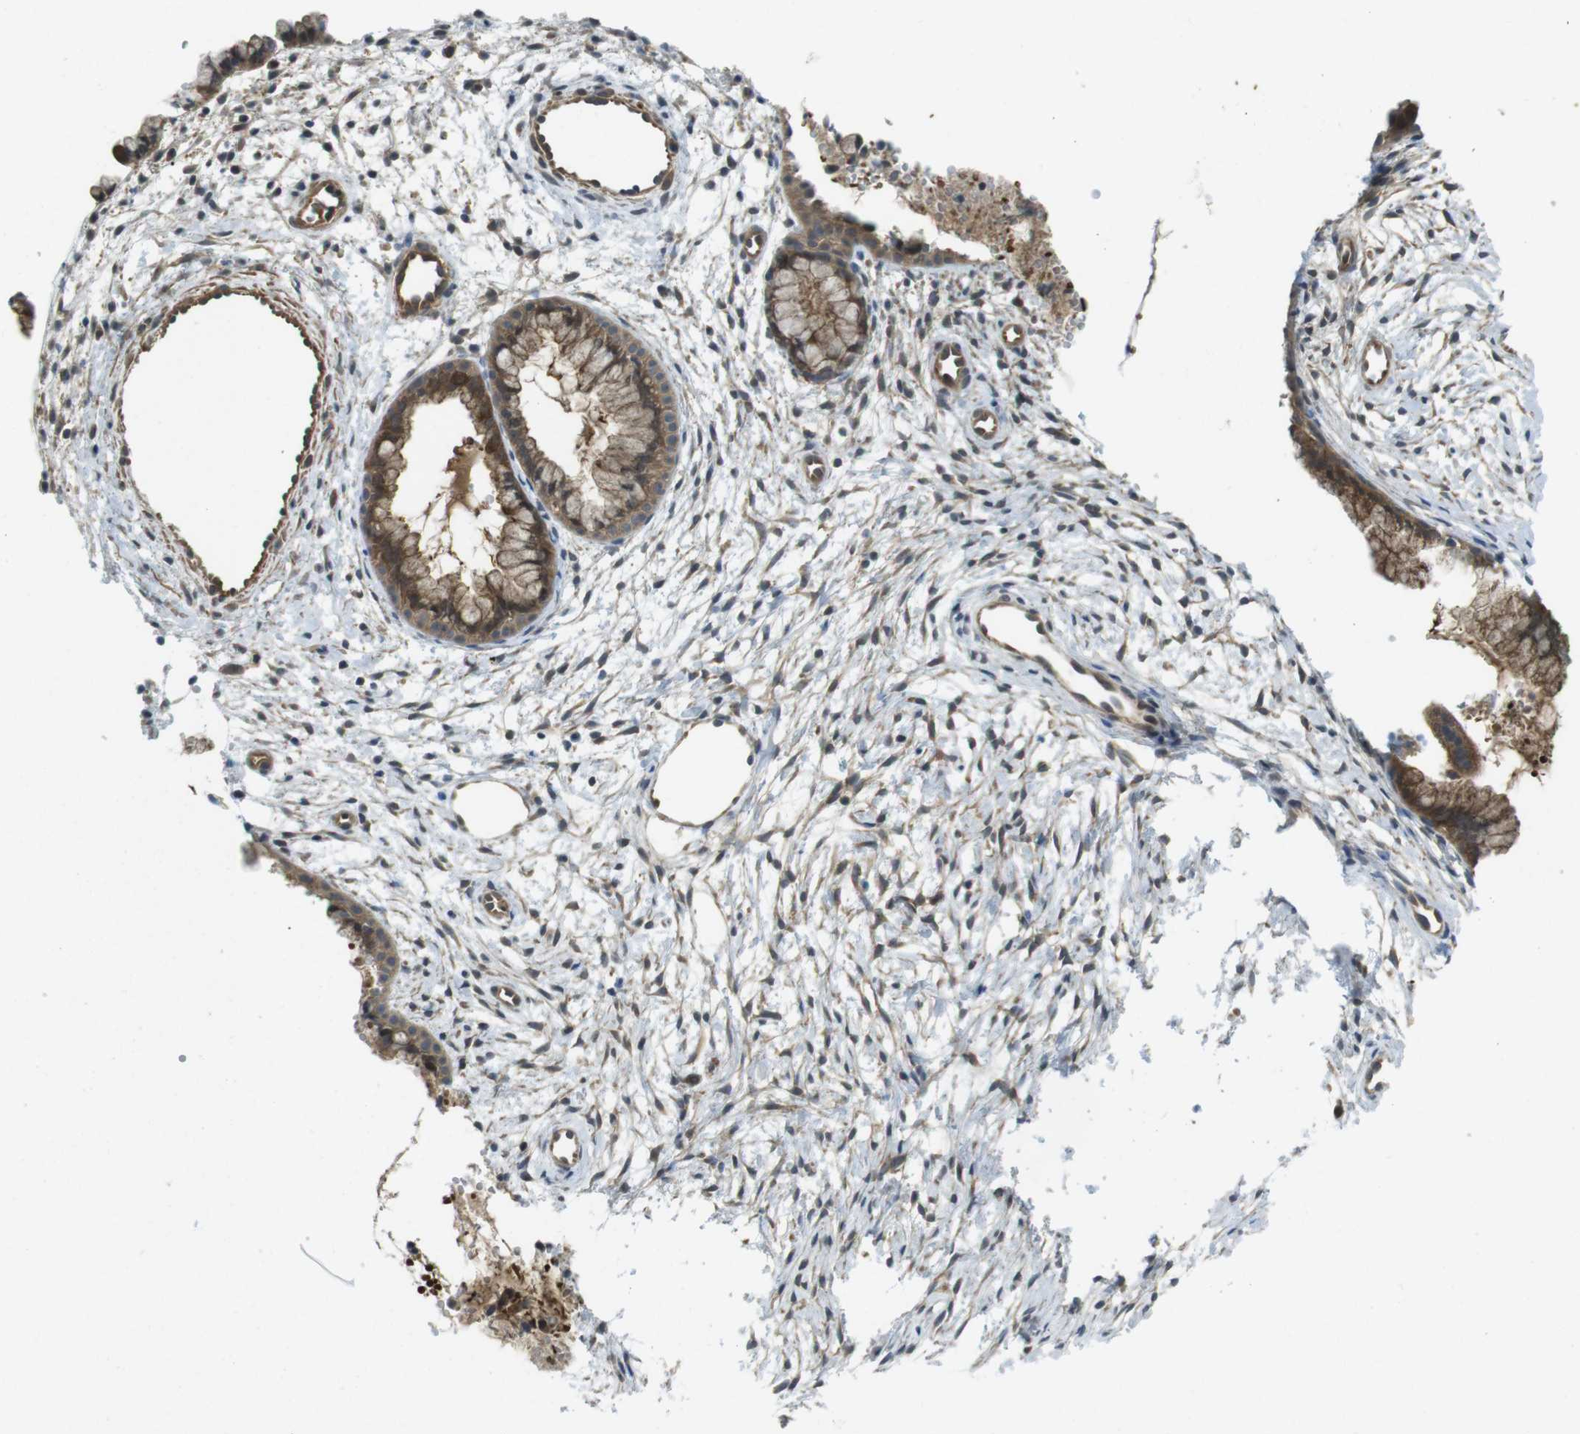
{"staining": {"intensity": "moderate", "quantity": ">75%", "location": "cytoplasmic/membranous"}, "tissue": "cervix", "cell_type": "Glandular cells", "image_type": "normal", "snomed": [{"axis": "morphology", "description": "Normal tissue, NOS"}, {"axis": "topography", "description": "Cervix"}], "caption": "Protein staining of normal cervix displays moderate cytoplasmic/membranous staining in approximately >75% of glandular cells.", "gene": "LRRC3B", "patient": {"sex": "female", "age": 39}}